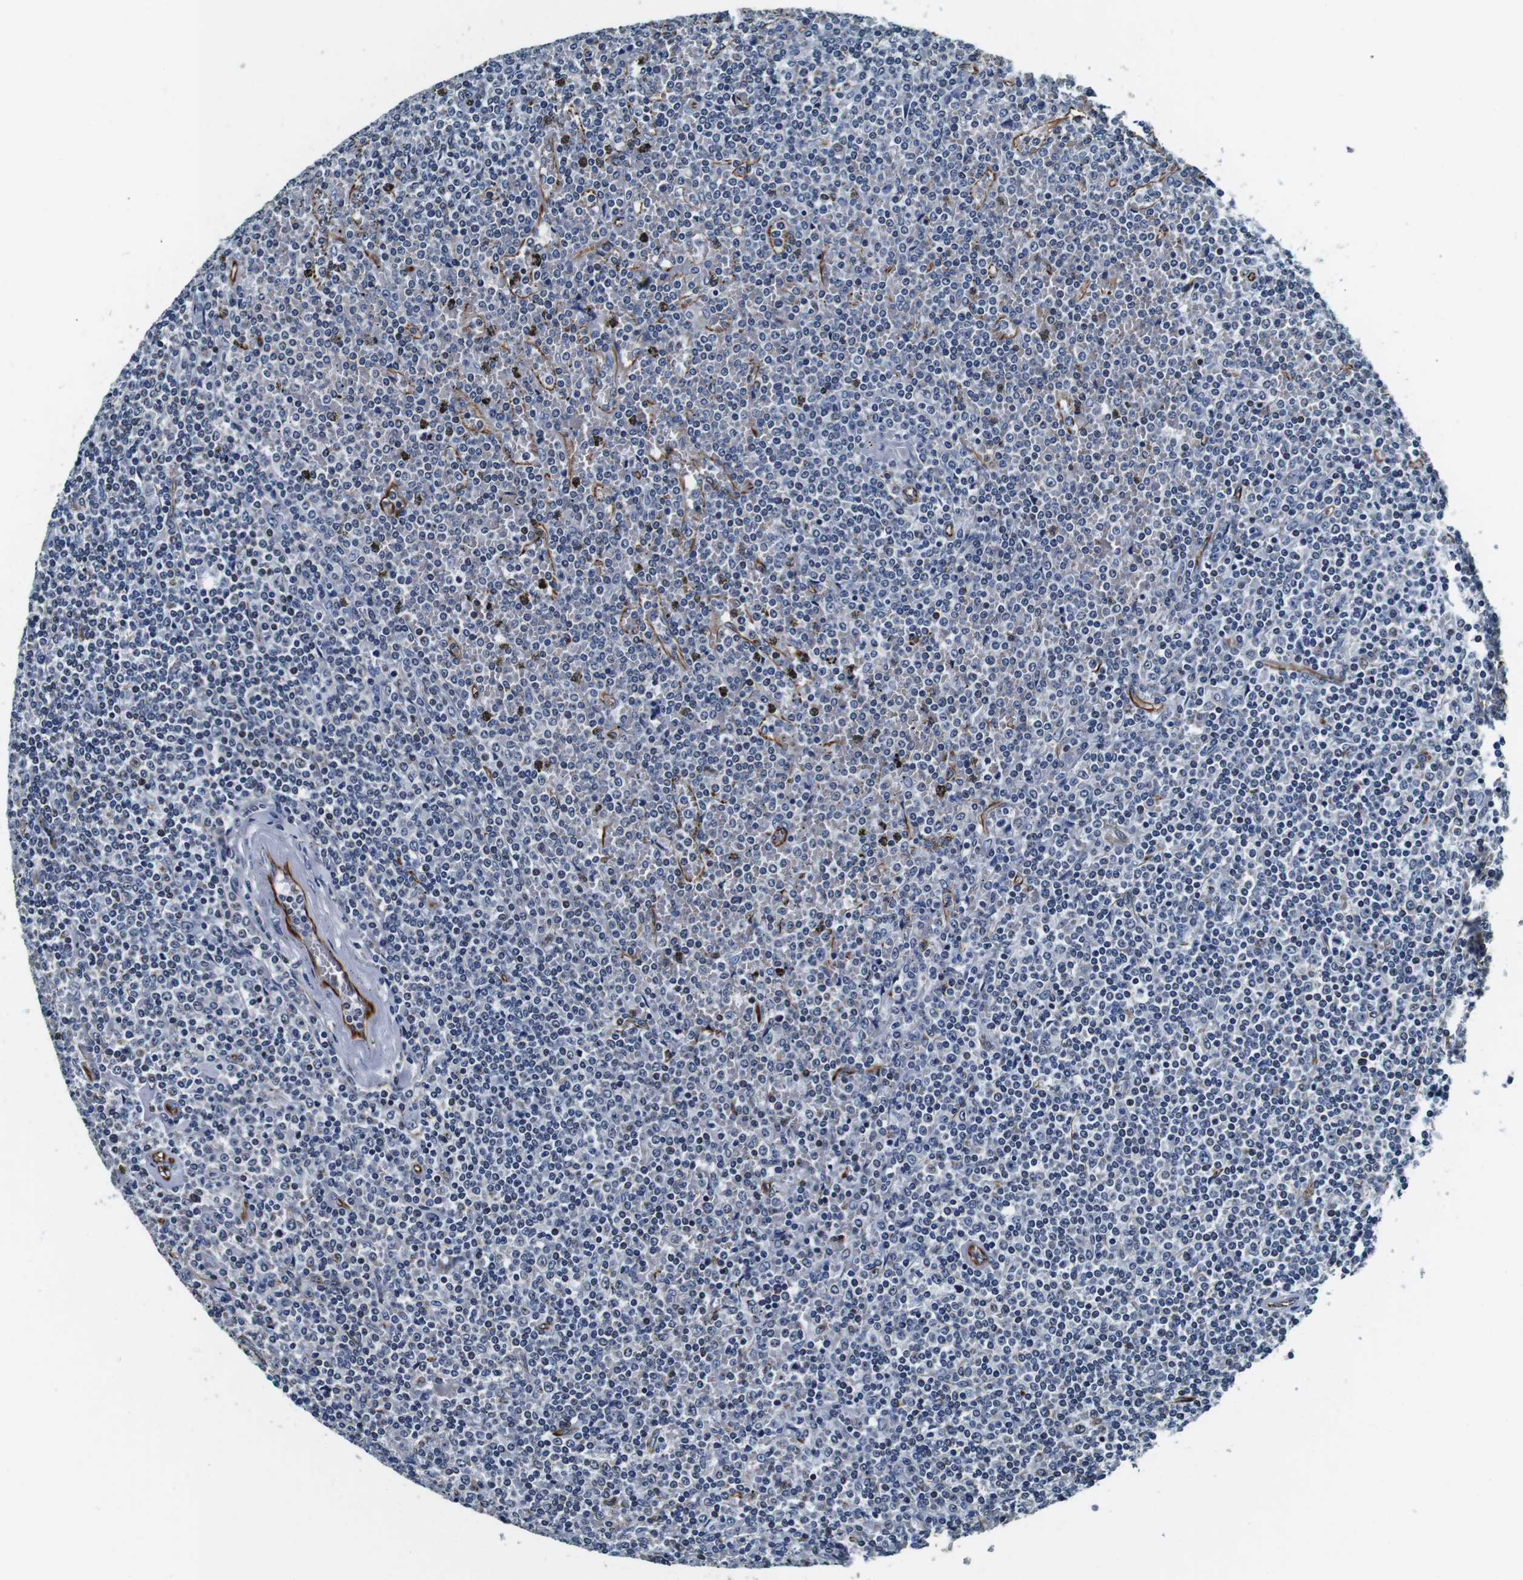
{"staining": {"intensity": "negative", "quantity": "none", "location": "none"}, "tissue": "lymphoma", "cell_type": "Tumor cells", "image_type": "cancer", "snomed": [{"axis": "morphology", "description": "Malignant lymphoma, non-Hodgkin's type, Low grade"}, {"axis": "topography", "description": "Spleen"}], "caption": "Immunohistochemical staining of human lymphoma demonstrates no significant positivity in tumor cells.", "gene": "GJE1", "patient": {"sex": "female", "age": 19}}